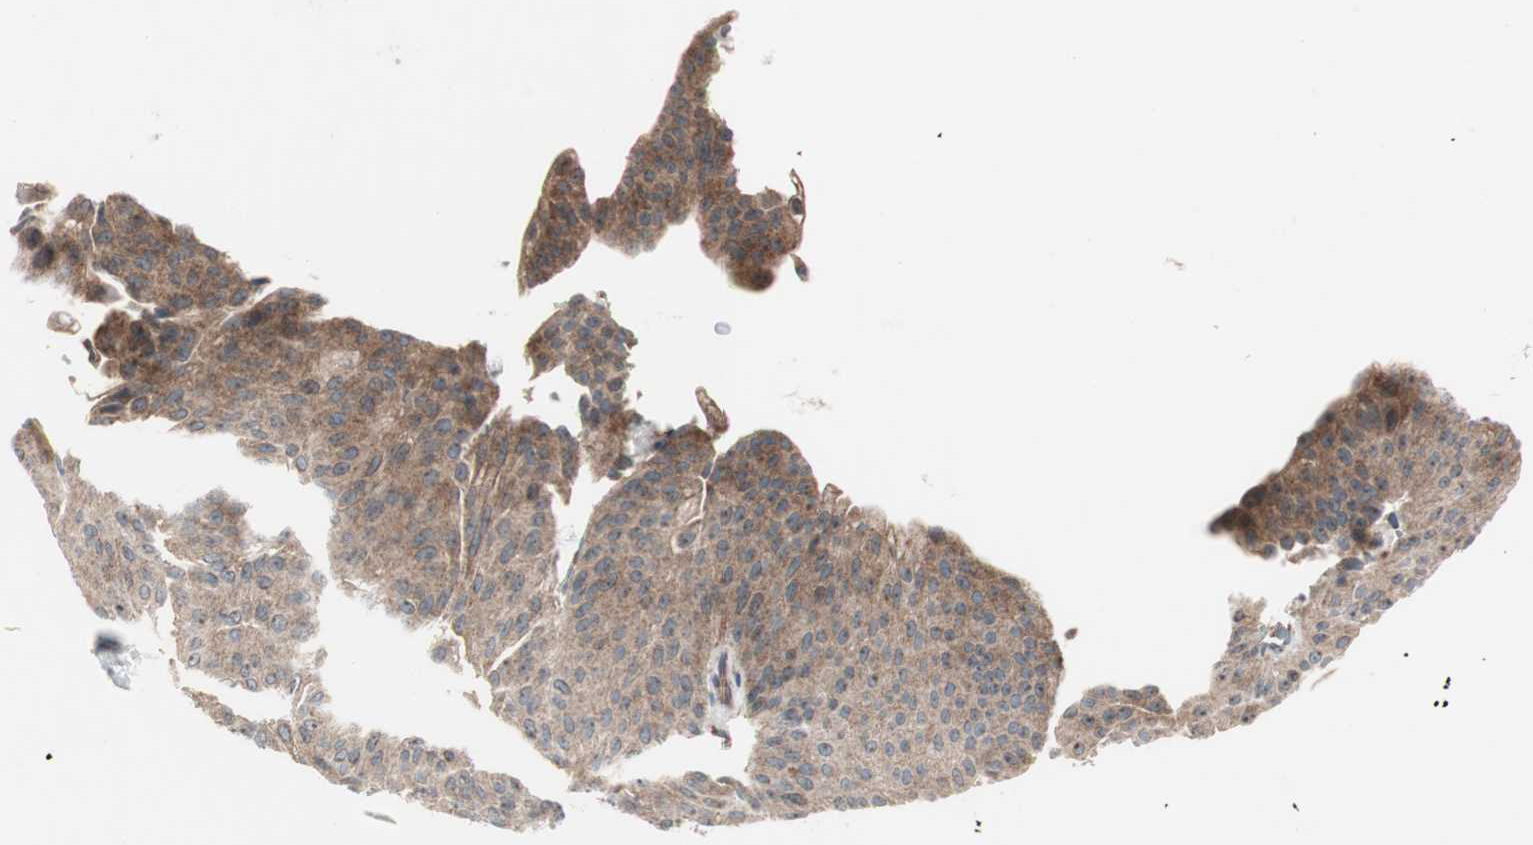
{"staining": {"intensity": "moderate", "quantity": ">75%", "location": "cytoplasmic/membranous"}, "tissue": "urothelial cancer", "cell_type": "Tumor cells", "image_type": "cancer", "snomed": [{"axis": "morphology", "description": "Urothelial carcinoma, Low grade"}, {"axis": "topography", "description": "Urinary bladder"}], "caption": "Immunohistochemistry (IHC) of human low-grade urothelial carcinoma displays medium levels of moderate cytoplasmic/membranous positivity in approximately >75% of tumor cells.", "gene": "CCL14", "patient": {"sex": "female", "age": 60}}